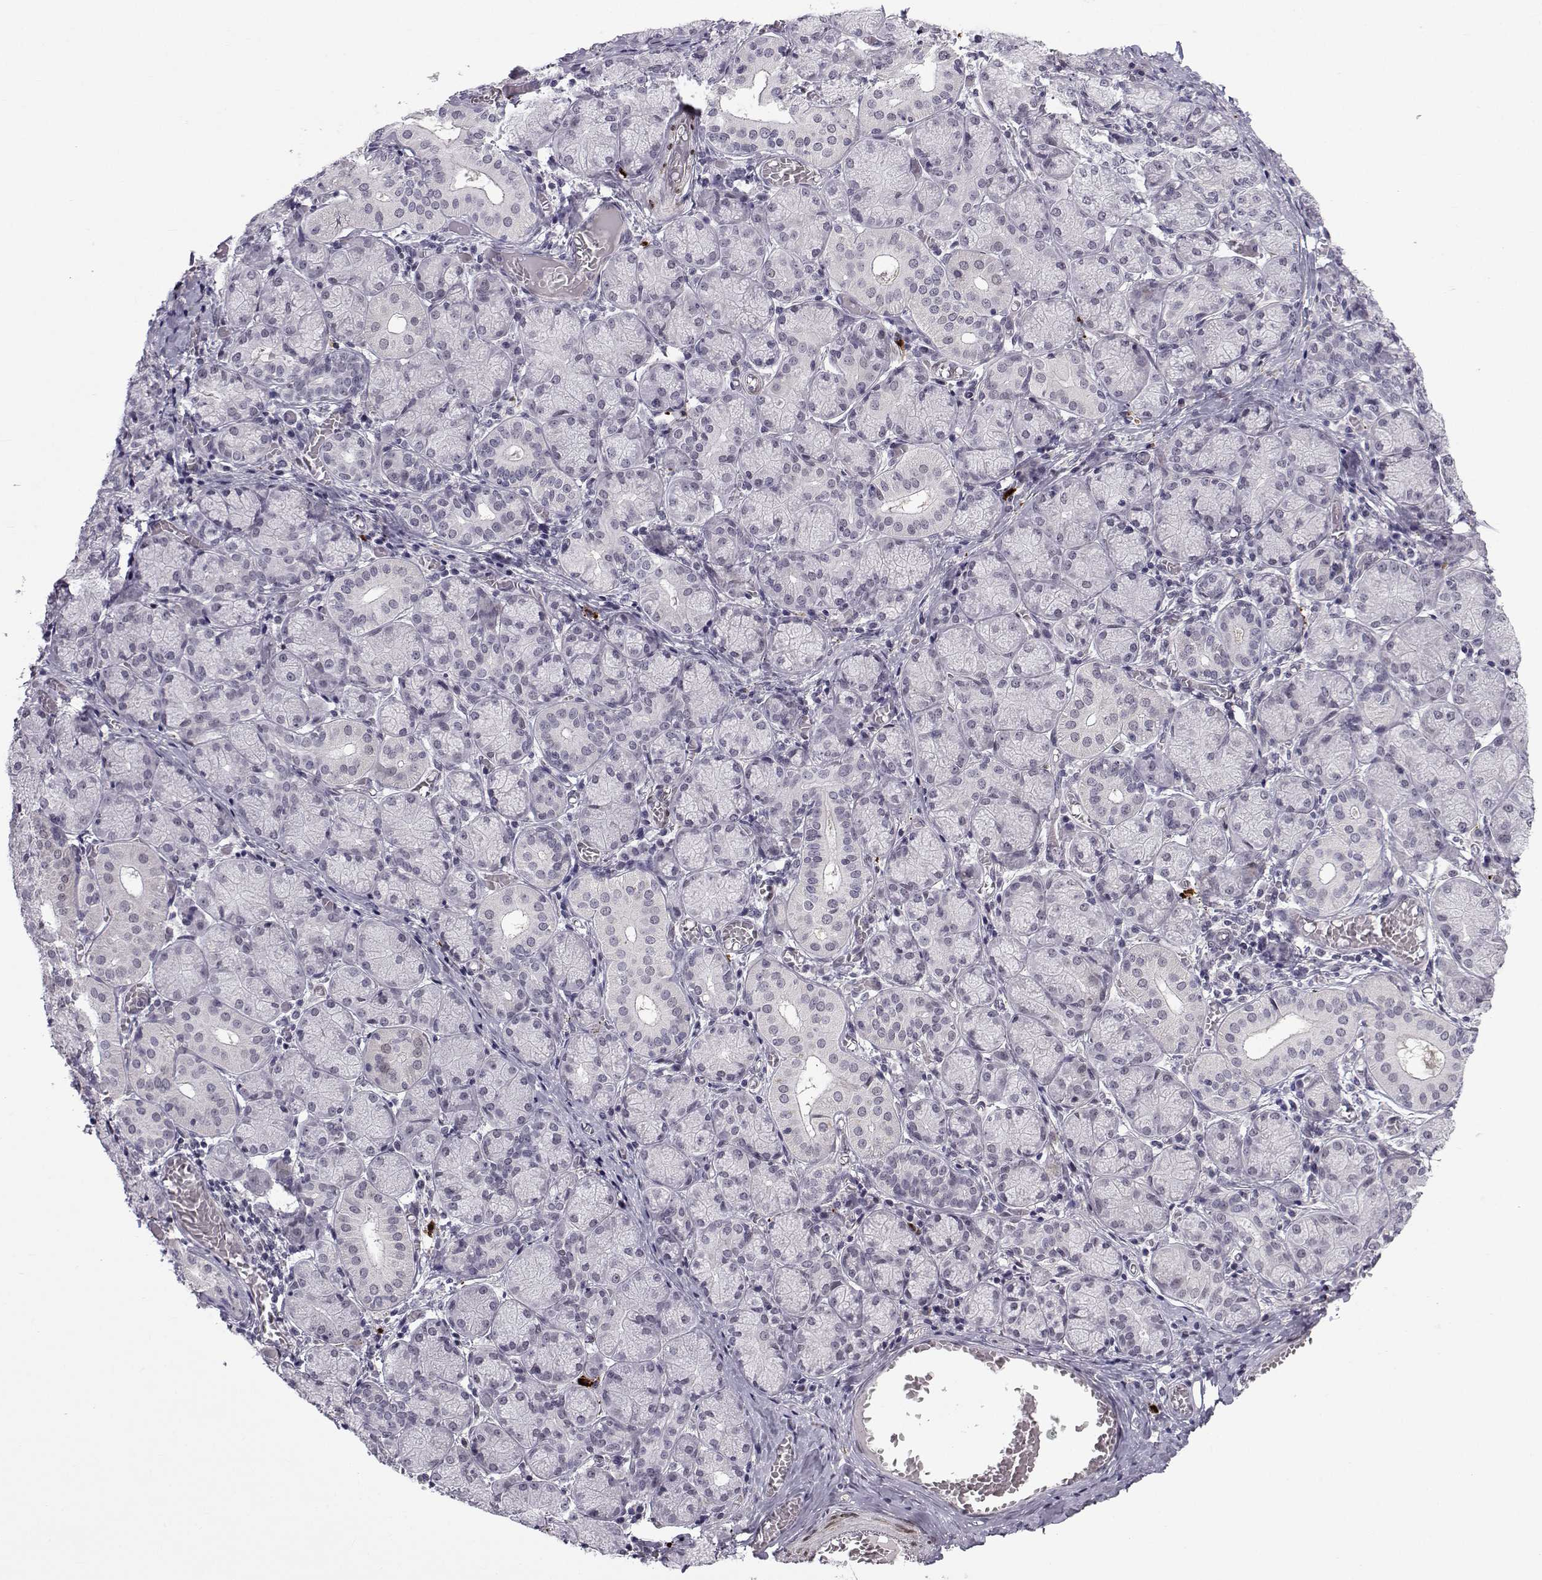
{"staining": {"intensity": "moderate", "quantity": "<25%", "location": "nuclear"}, "tissue": "salivary gland", "cell_type": "Glandular cells", "image_type": "normal", "snomed": [{"axis": "morphology", "description": "Normal tissue, NOS"}, {"axis": "topography", "description": "Salivary gland"}, {"axis": "topography", "description": "Peripheral nerve tissue"}], "caption": "Protein staining of unremarkable salivary gland reveals moderate nuclear staining in about <25% of glandular cells. (IHC, brightfield microscopy, high magnification).", "gene": "RBM24", "patient": {"sex": "female", "age": 24}}